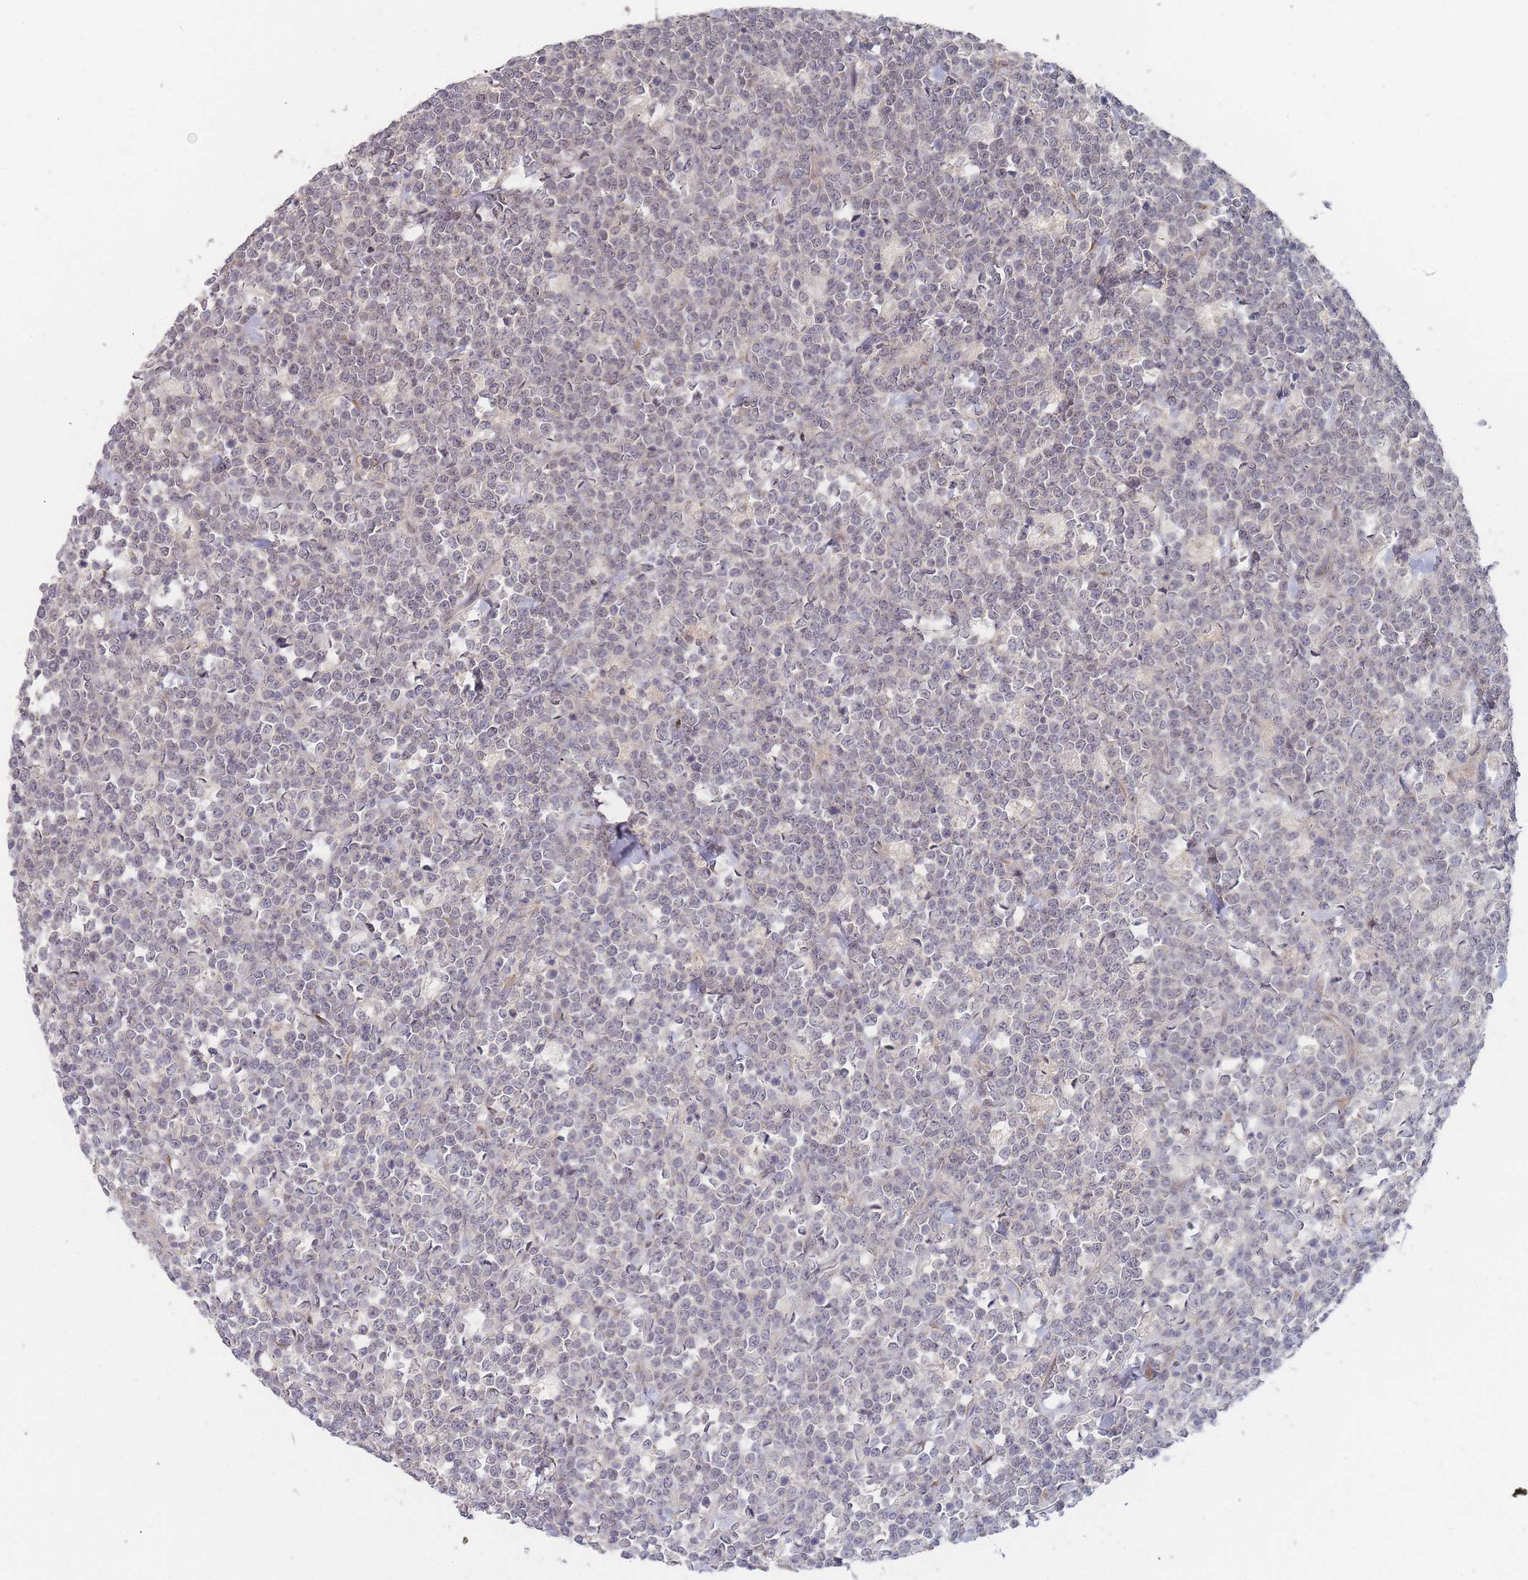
{"staining": {"intensity": "negative", "quantity": "none", "location": "none"}, "tissue": "lymphoma", "cell_type": "Tumor cells", "image_type": "cancer", "snomed": [{"axis": "morphology", "description": "Malignant lymphoma, non-Hodgkin's type, High grade"}, {"axis": "topography", "description": "Small intestine"}], "caption": "Tumor cells are negative for protein expression in human high-grade malignant lymphoma, non-Hodgkin's type.", "gene": "SLC35F5", "patient": {"sex": "male", "age": 8}}